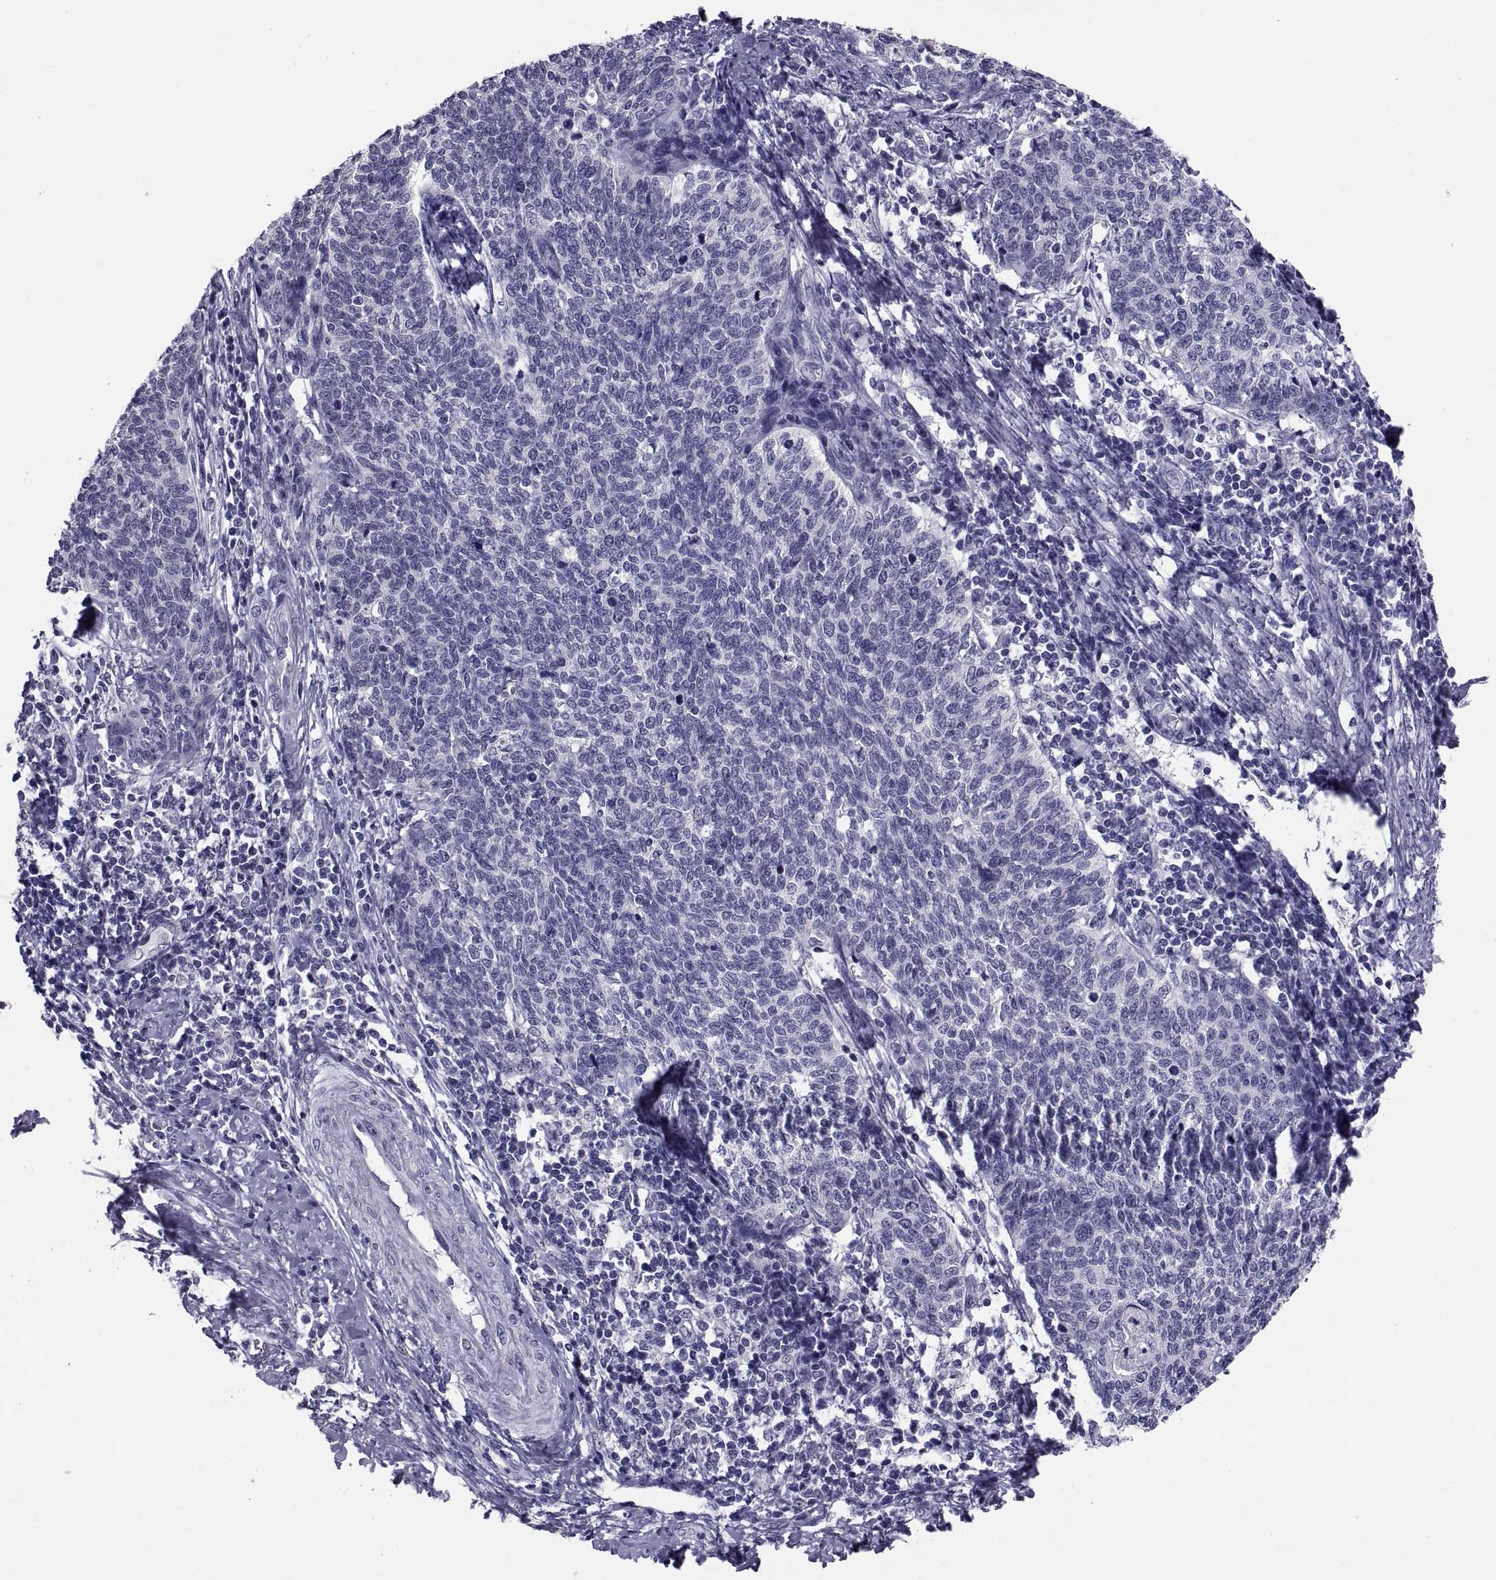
{"staining": {"intensity": "negative", "quantity": "none", "location": "none"}, "tissue": "cervical cancer", "cell_type": "Tumor cells", "image_type": "cancer", "snomed": [{"axis": "morphology", "description": "Squamous cell carcinoma, NOS"}, {"axis": "topography", "description": "Cervix"}], "caption": "Protein analysis of cervical cancer (squamous cell carcinoma) exhibits no significant positivity in tumor cells.", "gene": "TGFBR3L", "patient": {"sex": "female", "age": 39}}